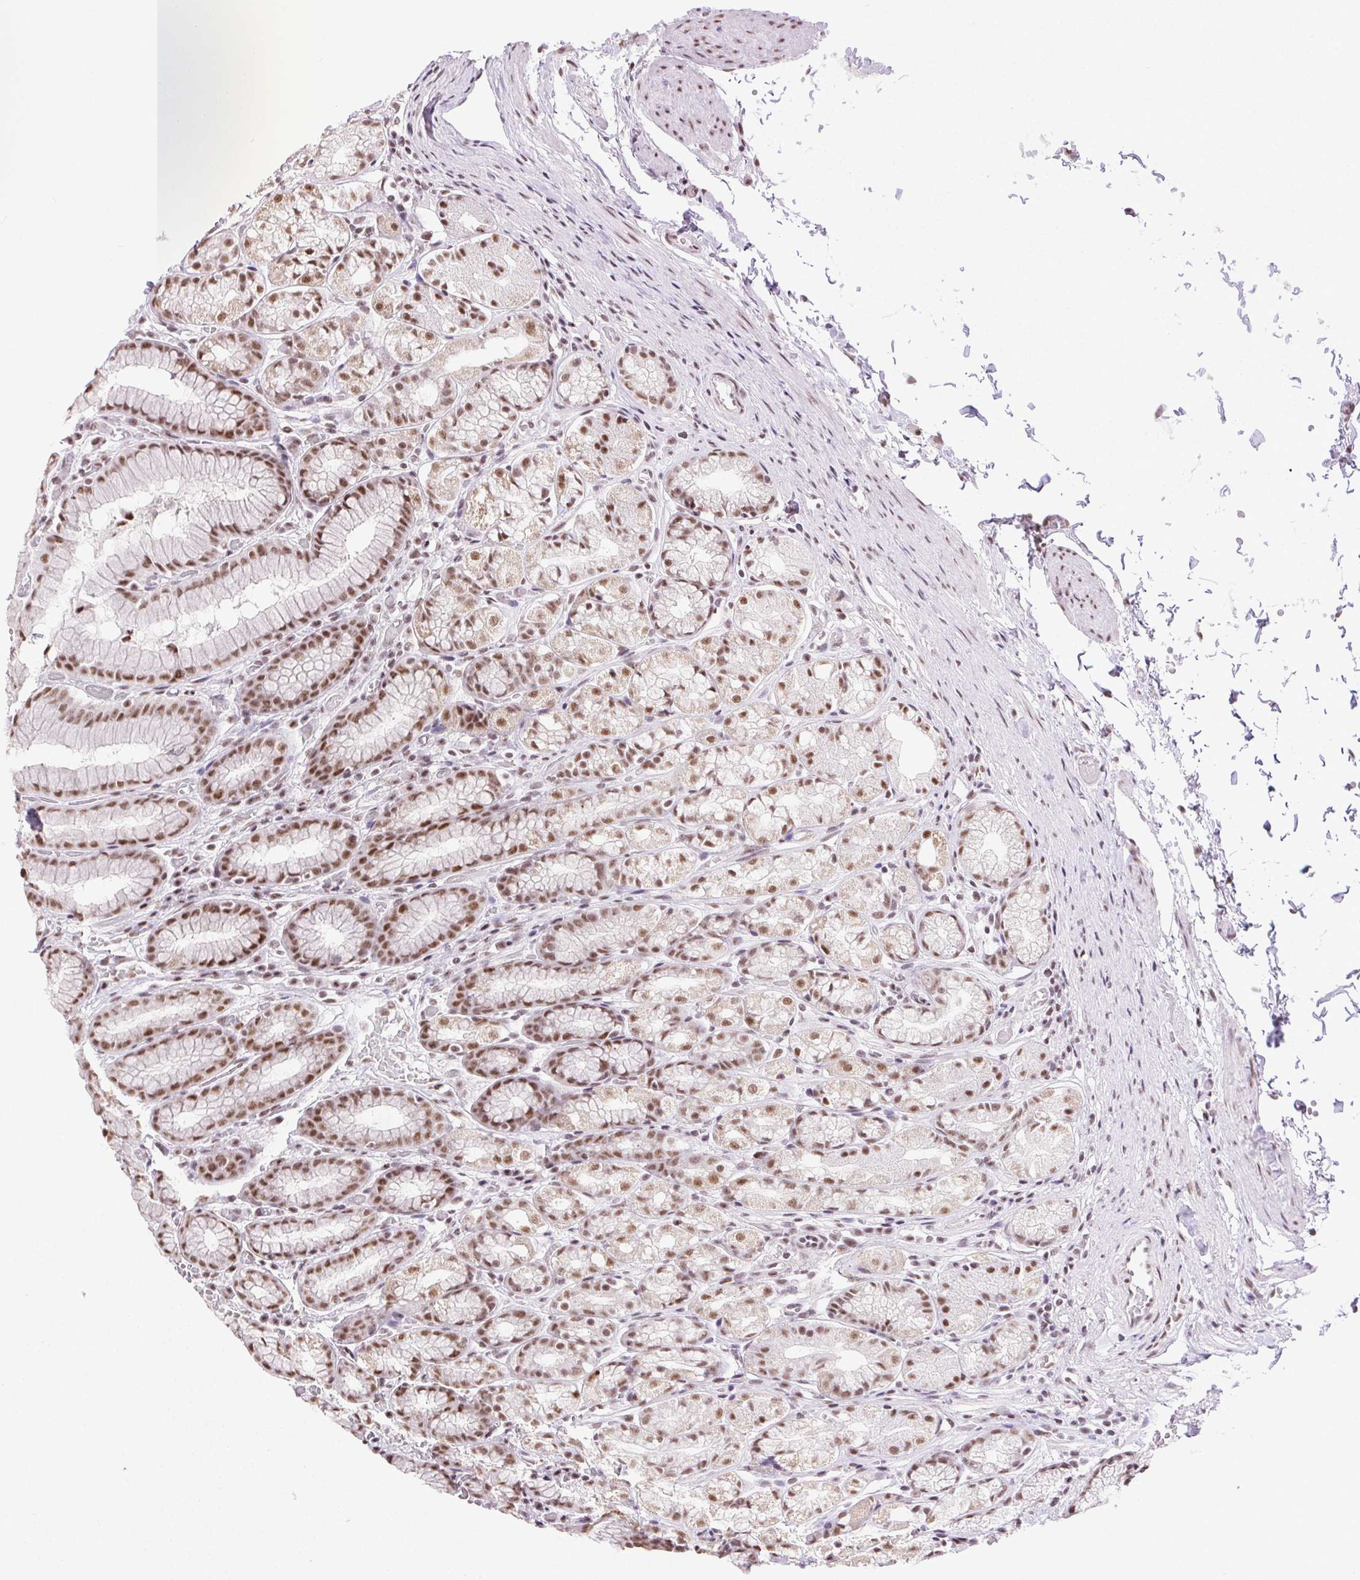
{"staining": {"intensity": "moderate", "quantity": ">75%", "location": "cytoplasmic/membranous,nuclear"}, "tissue": "stomach", "cell_type": "Glandular cells", "image_type": "normal", "snomed": [{"axis": "morphology", "description": "Normal tissue, NOS"}, {"axis": "topography", "description": "Stomach"}], "caption": "Protein expression analysis of benign human stomach reveals moderate cytoplasmic/membranous,nuclear expression in approximately >75% of glandular cells.", "gene": "TRA2B", "patient": {"sex": "male", "age": 70}}